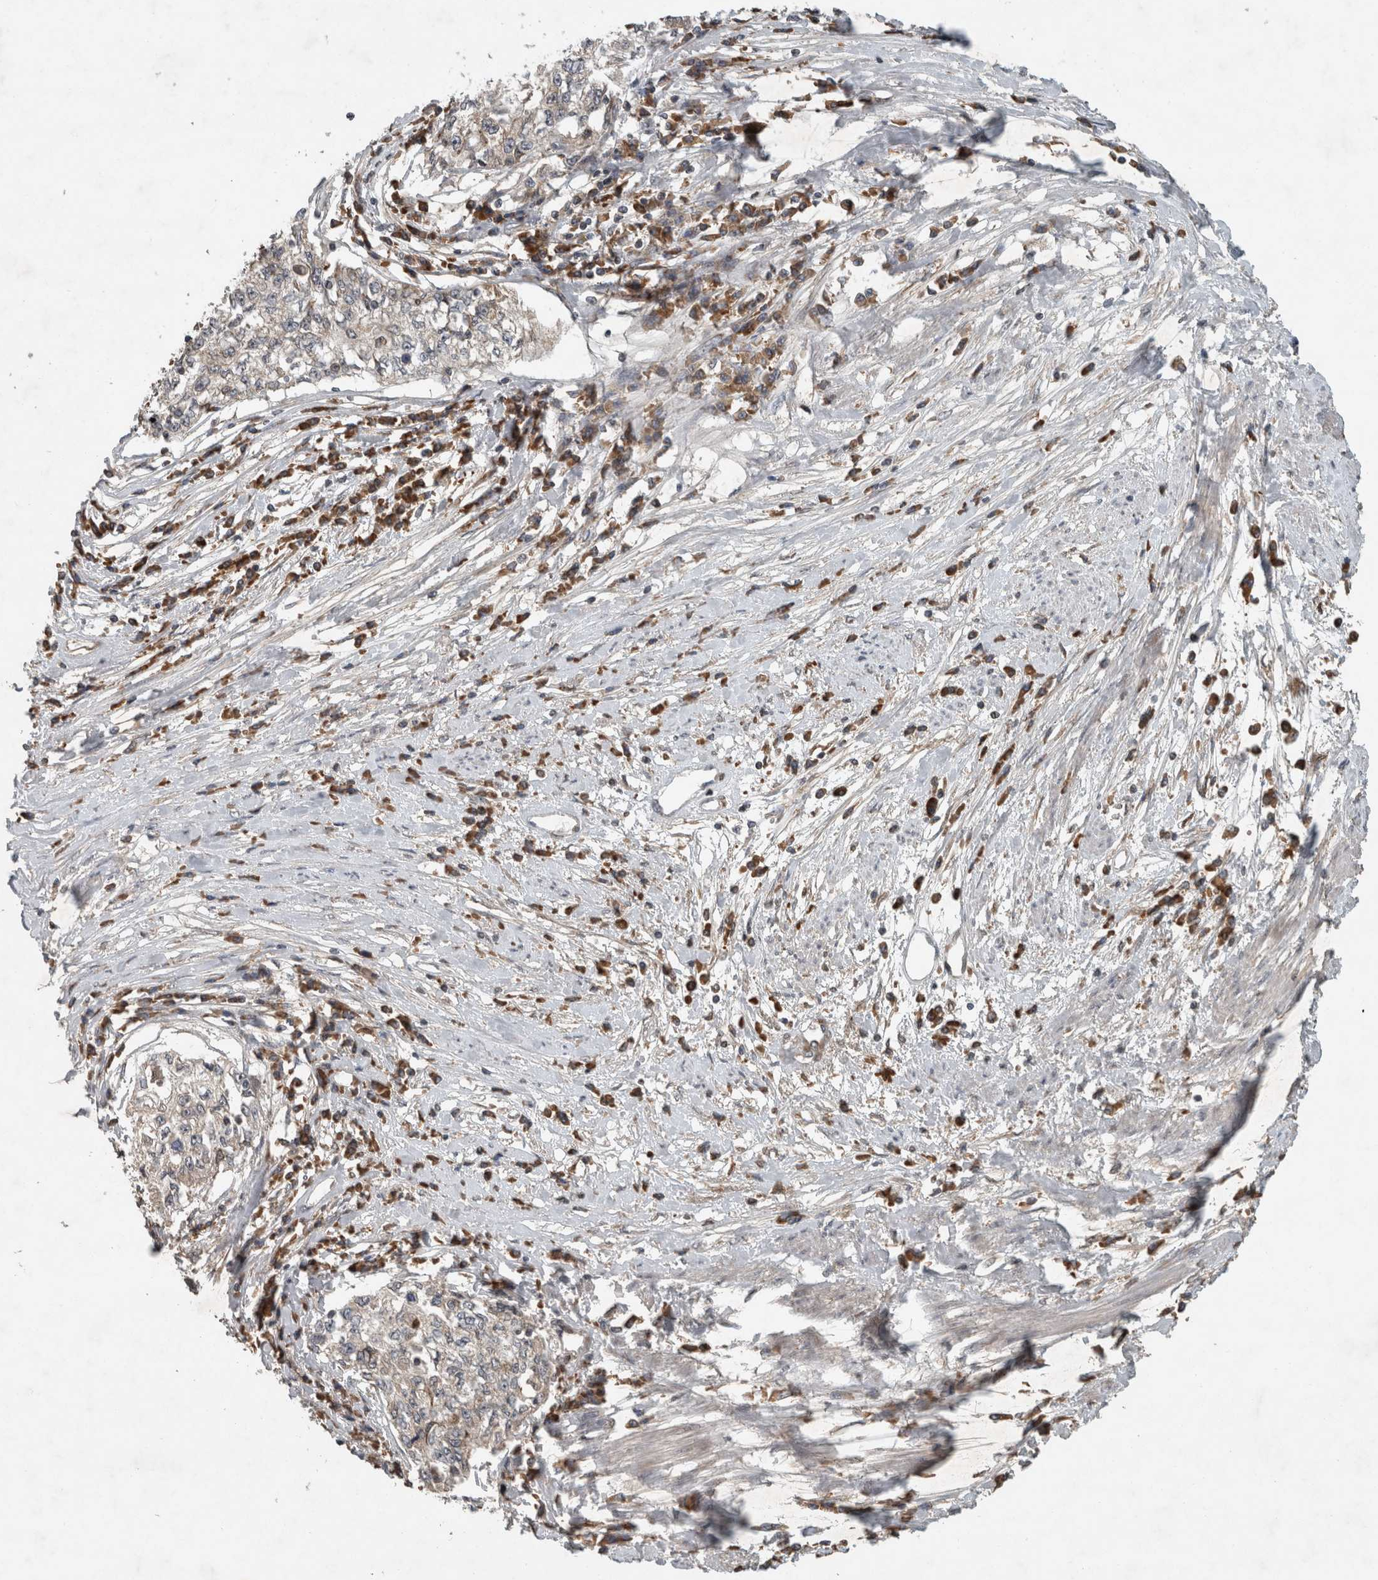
{"staining": {"intensity": "weak", "quantity": "<25%", "location": "cytoplasmic/membranous"}, "tissue": "cervical cancer", "cell_type": "Tumor cells", "image_type": "cancer", "snomed": [{"axis": "morphology", "description": "Squamous cell carcinoma, NOS"}, {"axis": "topography", "description": "Cervix"}], "caption": "Immunohistochemistry (IHC) histopathology image of squamous cell carcinoma (cervical) stained for a protein (brown), which demonstrates no positivity in tumor cells.", "gene": "GPR137B", "patient": {"sex": "female", "age": 57}}